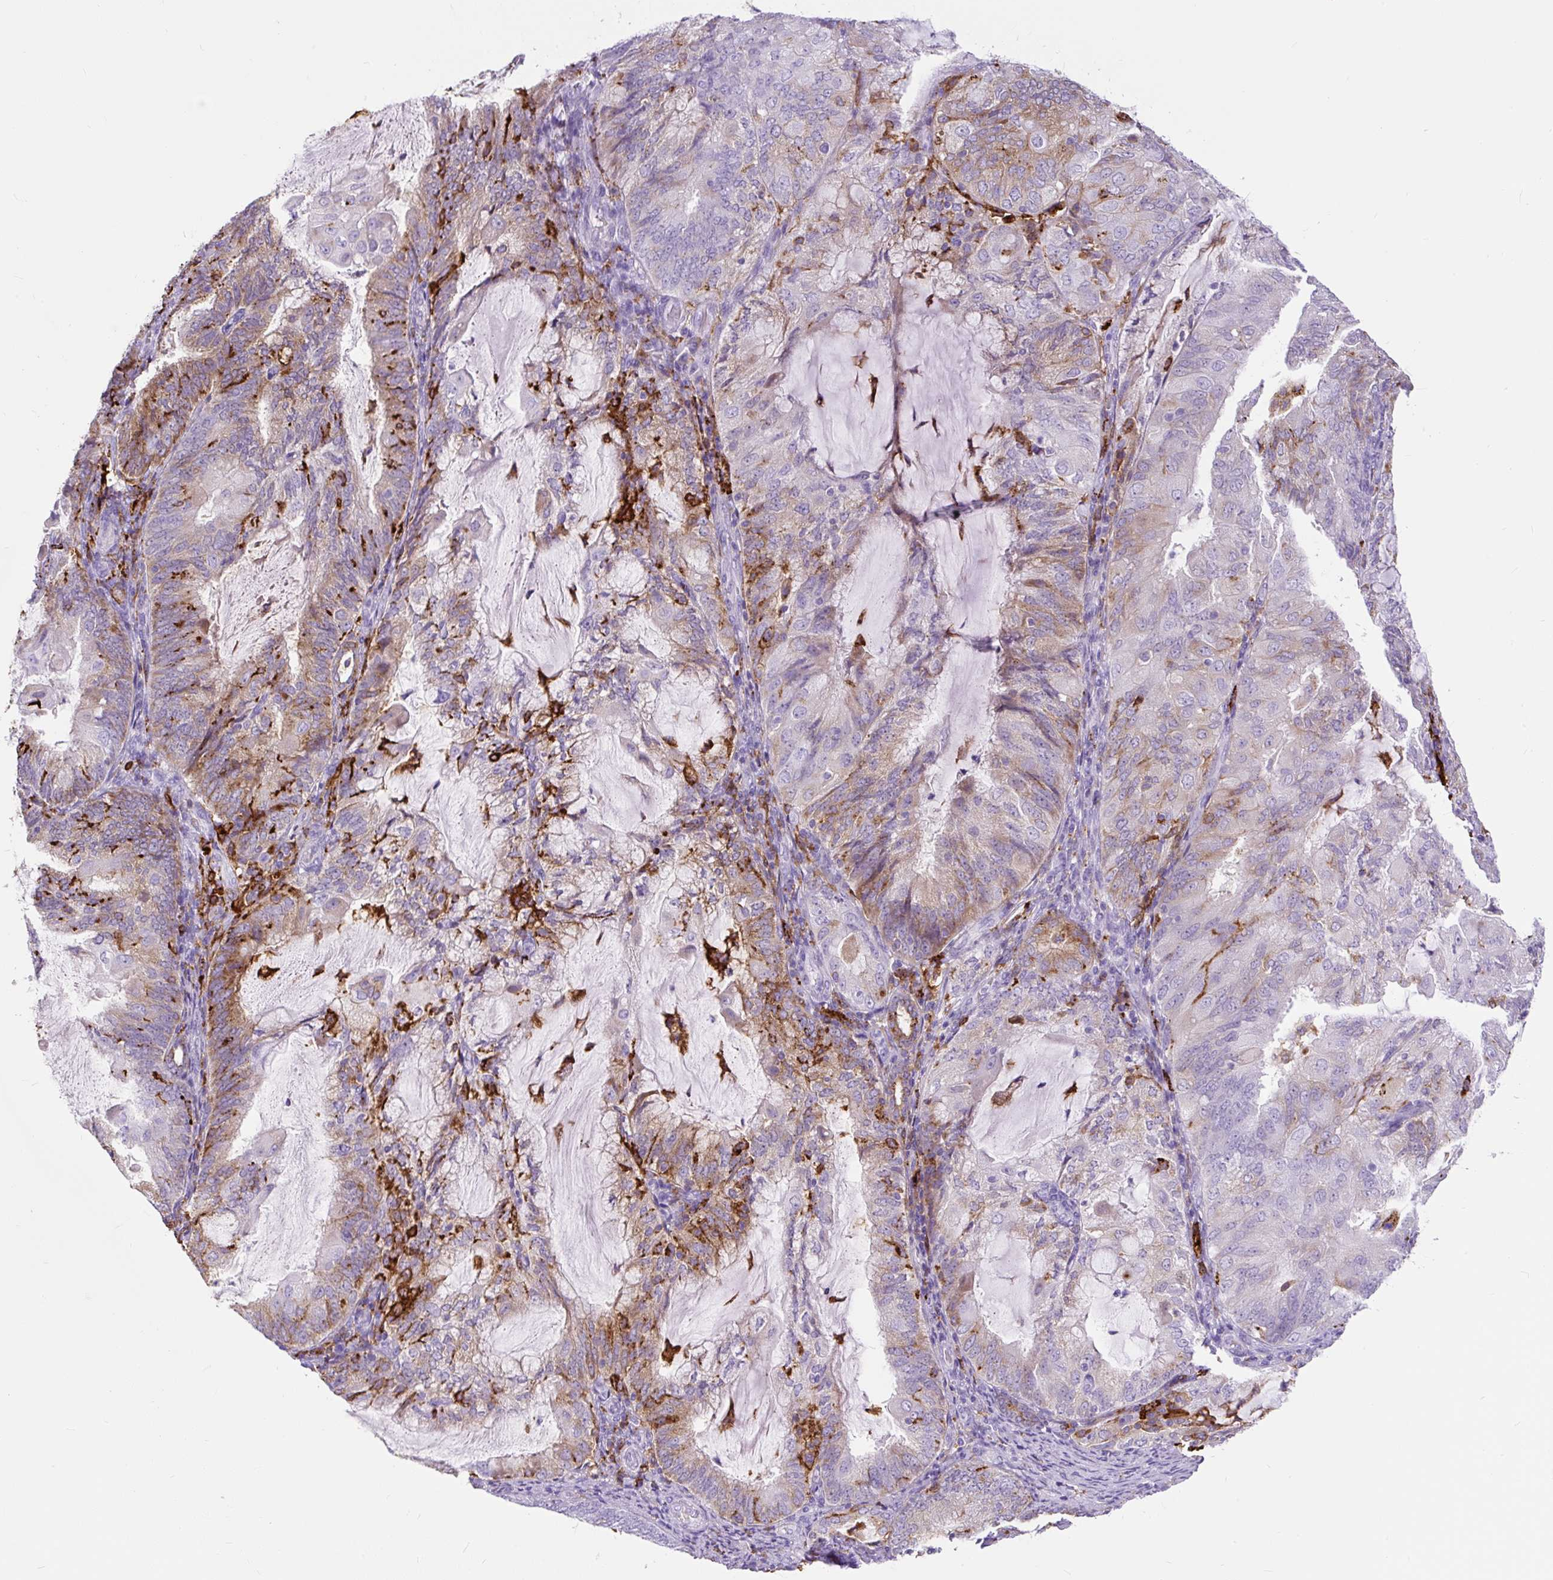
{"staining": {"intensity": "moderate", "quantity": "25%-75%", "location": "cytoplasmic/membranous"}, "tissue": "endometrial cancer", "cell_type": "Tumor cells", "image_type": "cancer", "snomed": [{"axis": "morphology", "description": "Adenocarcinoma, NOS"}, {"axis": "topography", "description": "Endometrium"}], "caption": "A micrograph of adenocarcinoma (endometrial) stained for a protein reveals moderate cytoplasmic/membranous brown staining in tumor cells.", "gene": "HLA-DRA", "patient": {"sex": "female", "age": 81}}